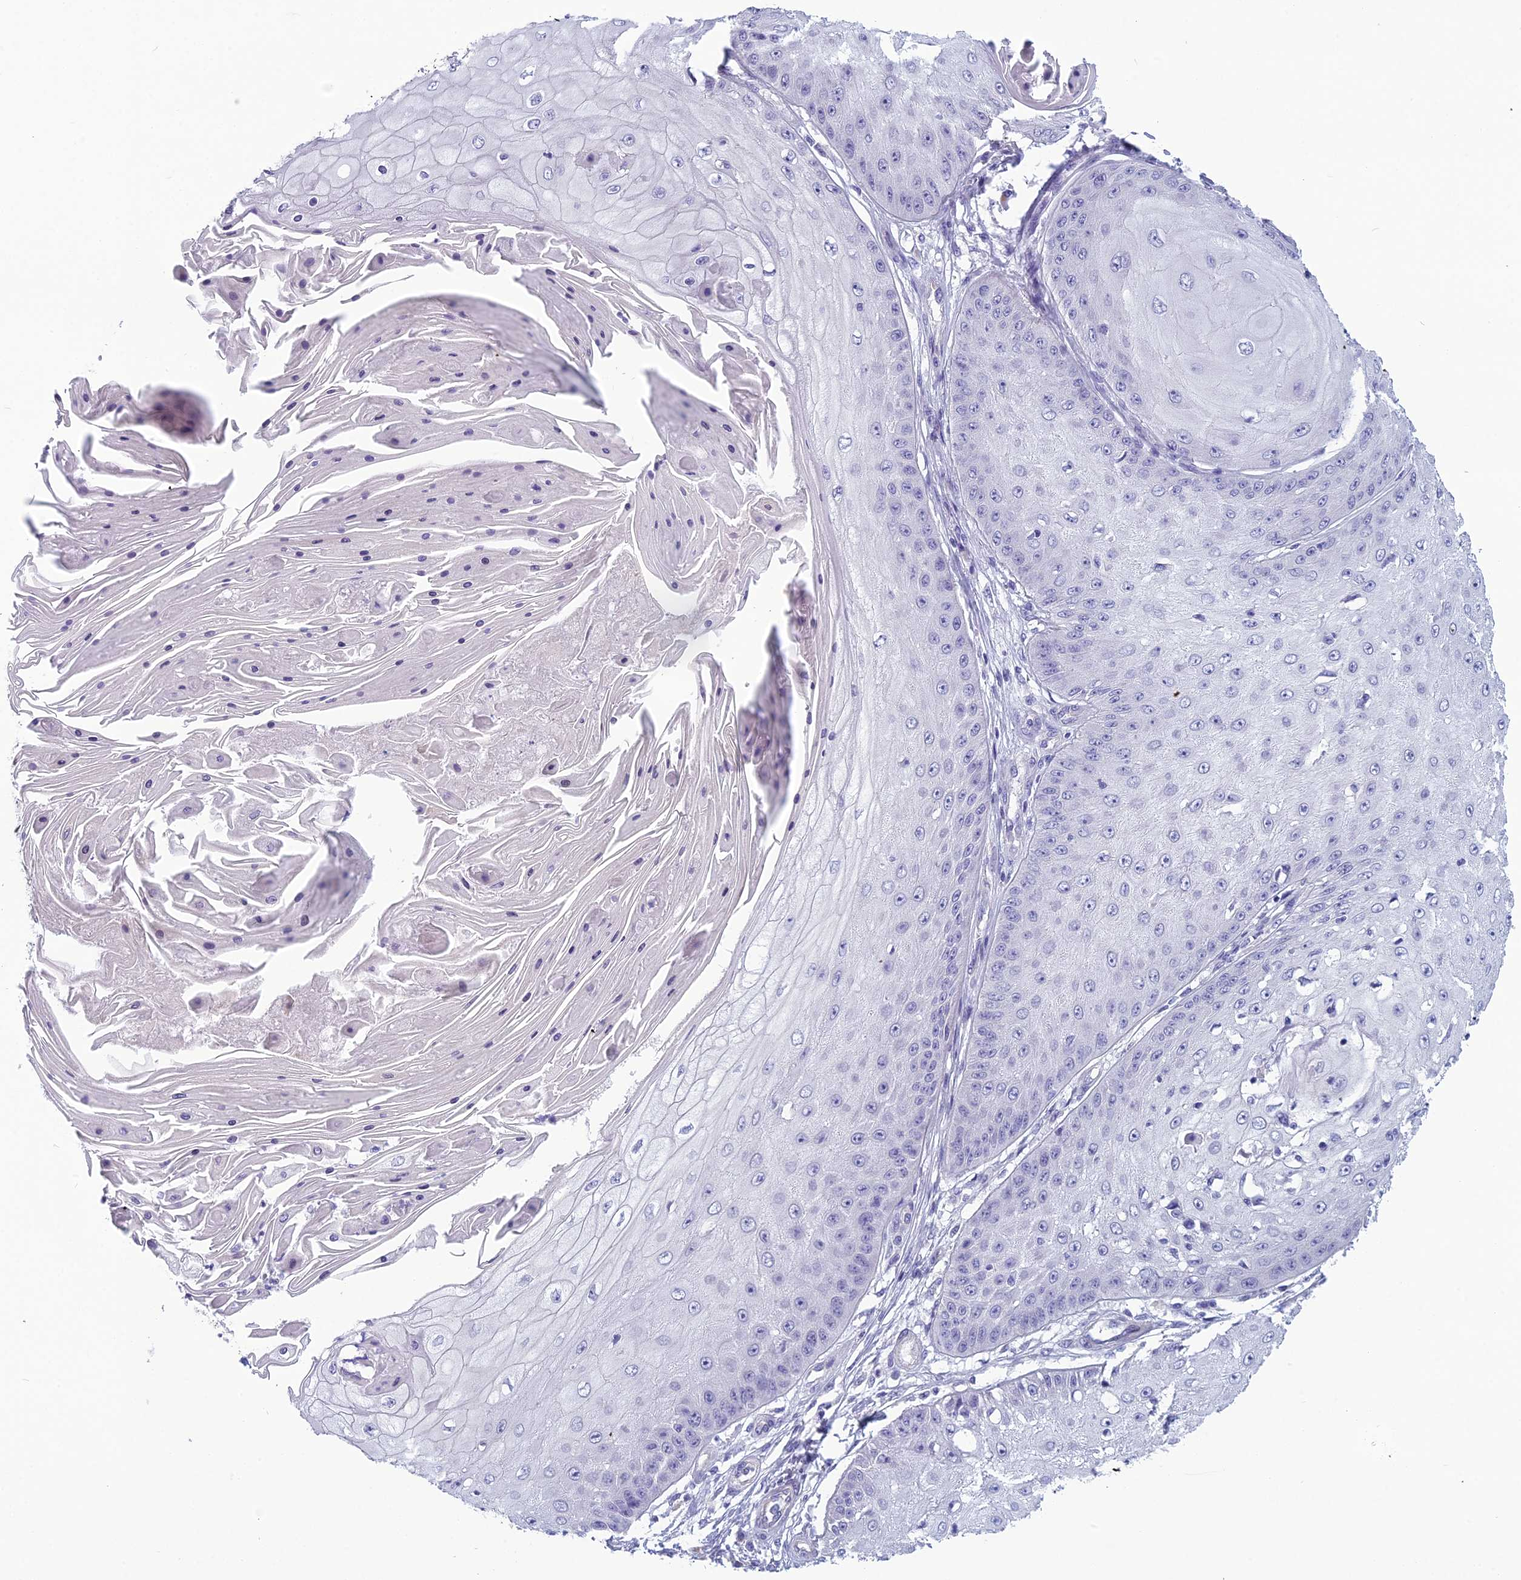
{"staining": {"intensity": "negative", "quantity": "none", "location": "none"}, "tissue": "skin cancer", "cell_type": "Tumor cells", "image_type": "cancer", "snomed": [{"axis": "morphology", "description": "Squamous cell carcinoma, NOS"}, {"axis": "topography", "description": "Skin"}], "caption": "A micrograph of human skin cancer is negative for staining in tumor cells. The staining was performed using DAB (3,3'-diaminobenzidine) to visualize the protein expression in brown, while the nuclei were stained in blue with hematoxylin (Magnification: 20x).", "gene": "RBM41", "patient": {"sex": "male", "age": 70}}